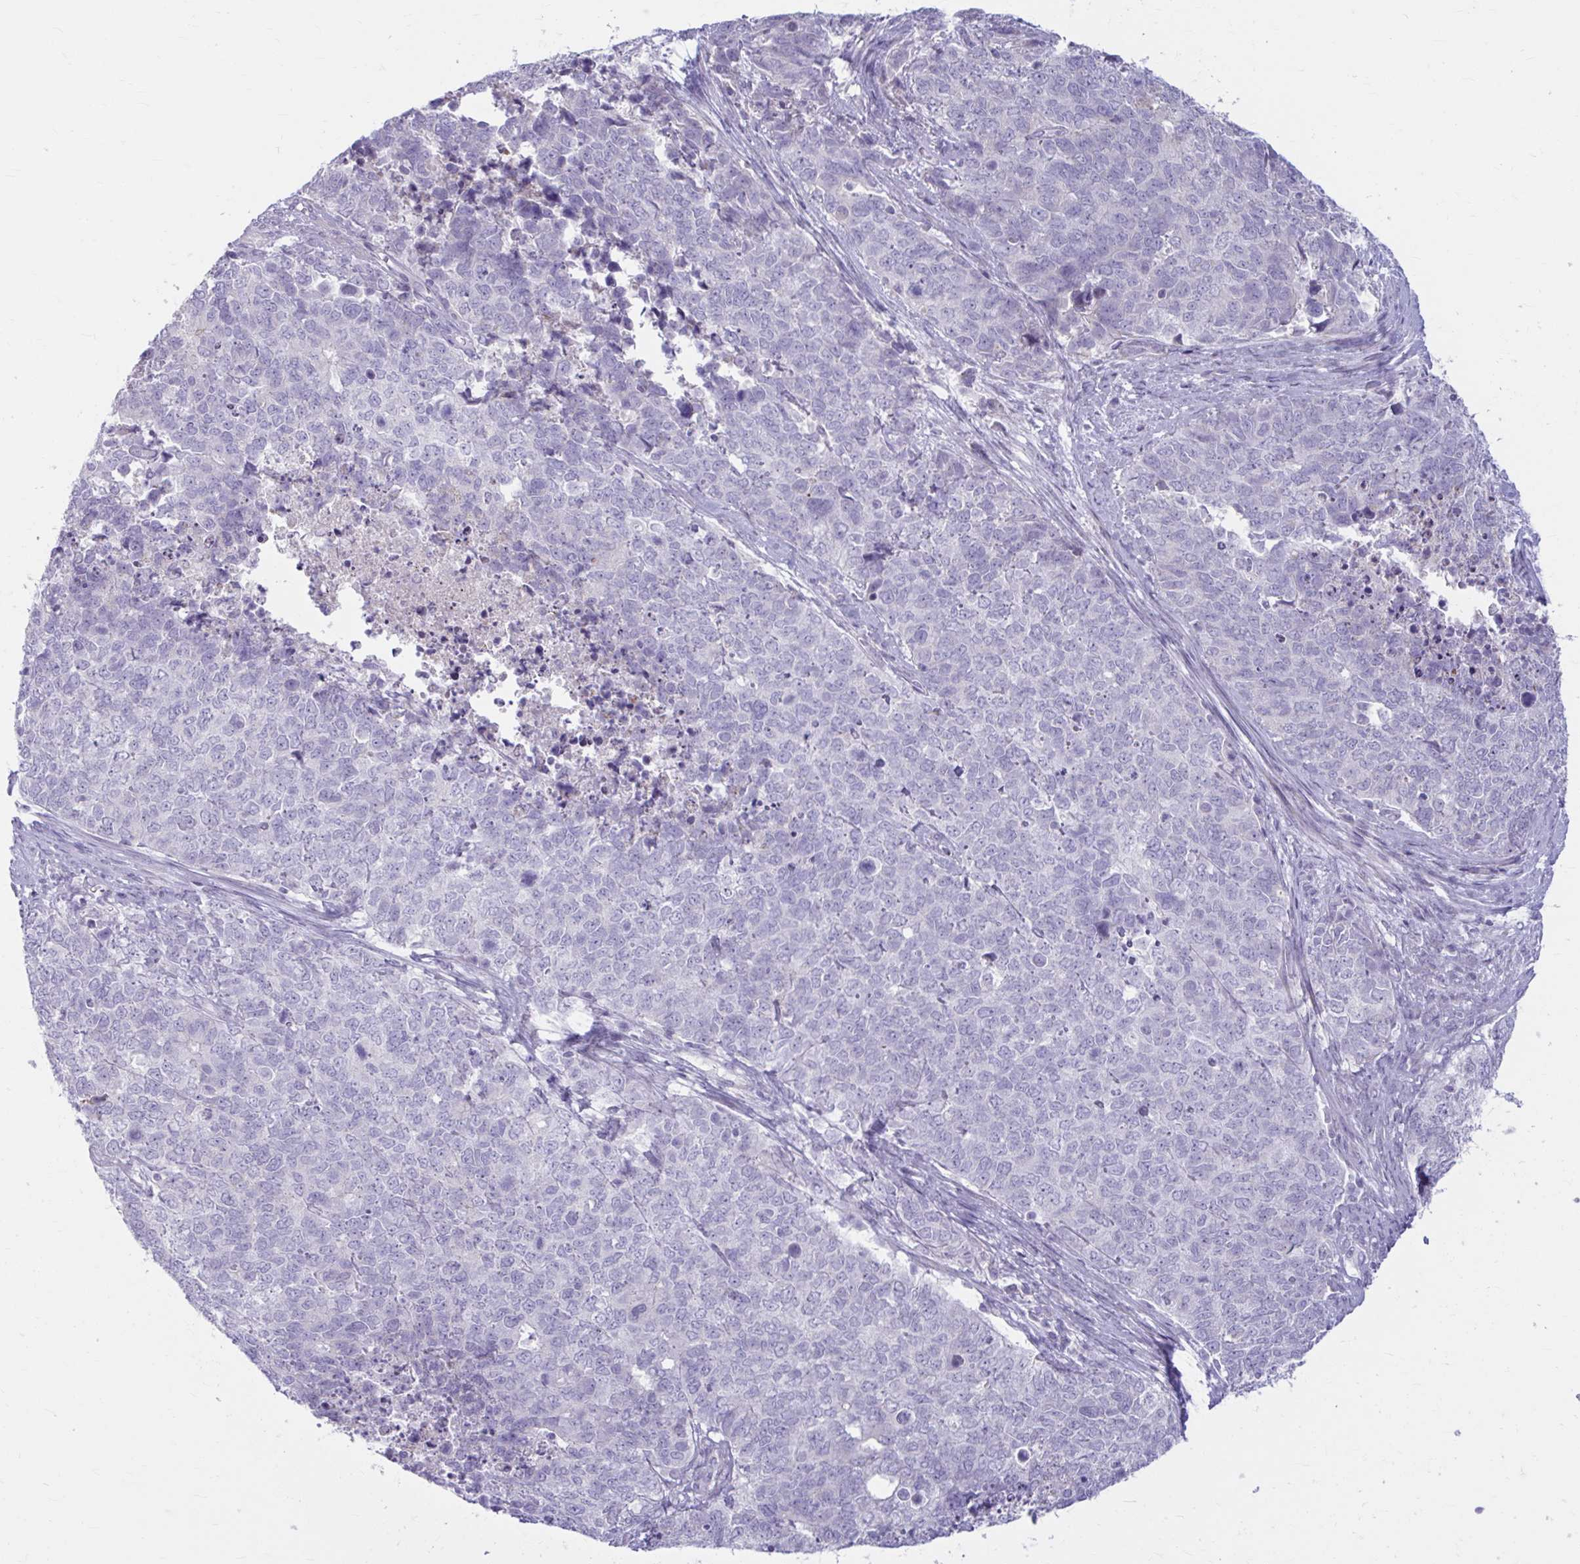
{"staining": {"intensity": "negative", "quantity": "none", "location": "none"}, "tissue": "cervical cancer", "cell_type": "Tumor cells", "image_type": "cancer", "snomed": [{"axis": "morphology", "description": "Adenocarcinoma, NOS"}, {"axis": "topography", "description": "Cervix"}], "caption": "There is no significant staining in tumor cells of cervical cancer (adenocarcinoma).", "gene": "MSMO1", "patient": {"sex": "female", "age": 63}}